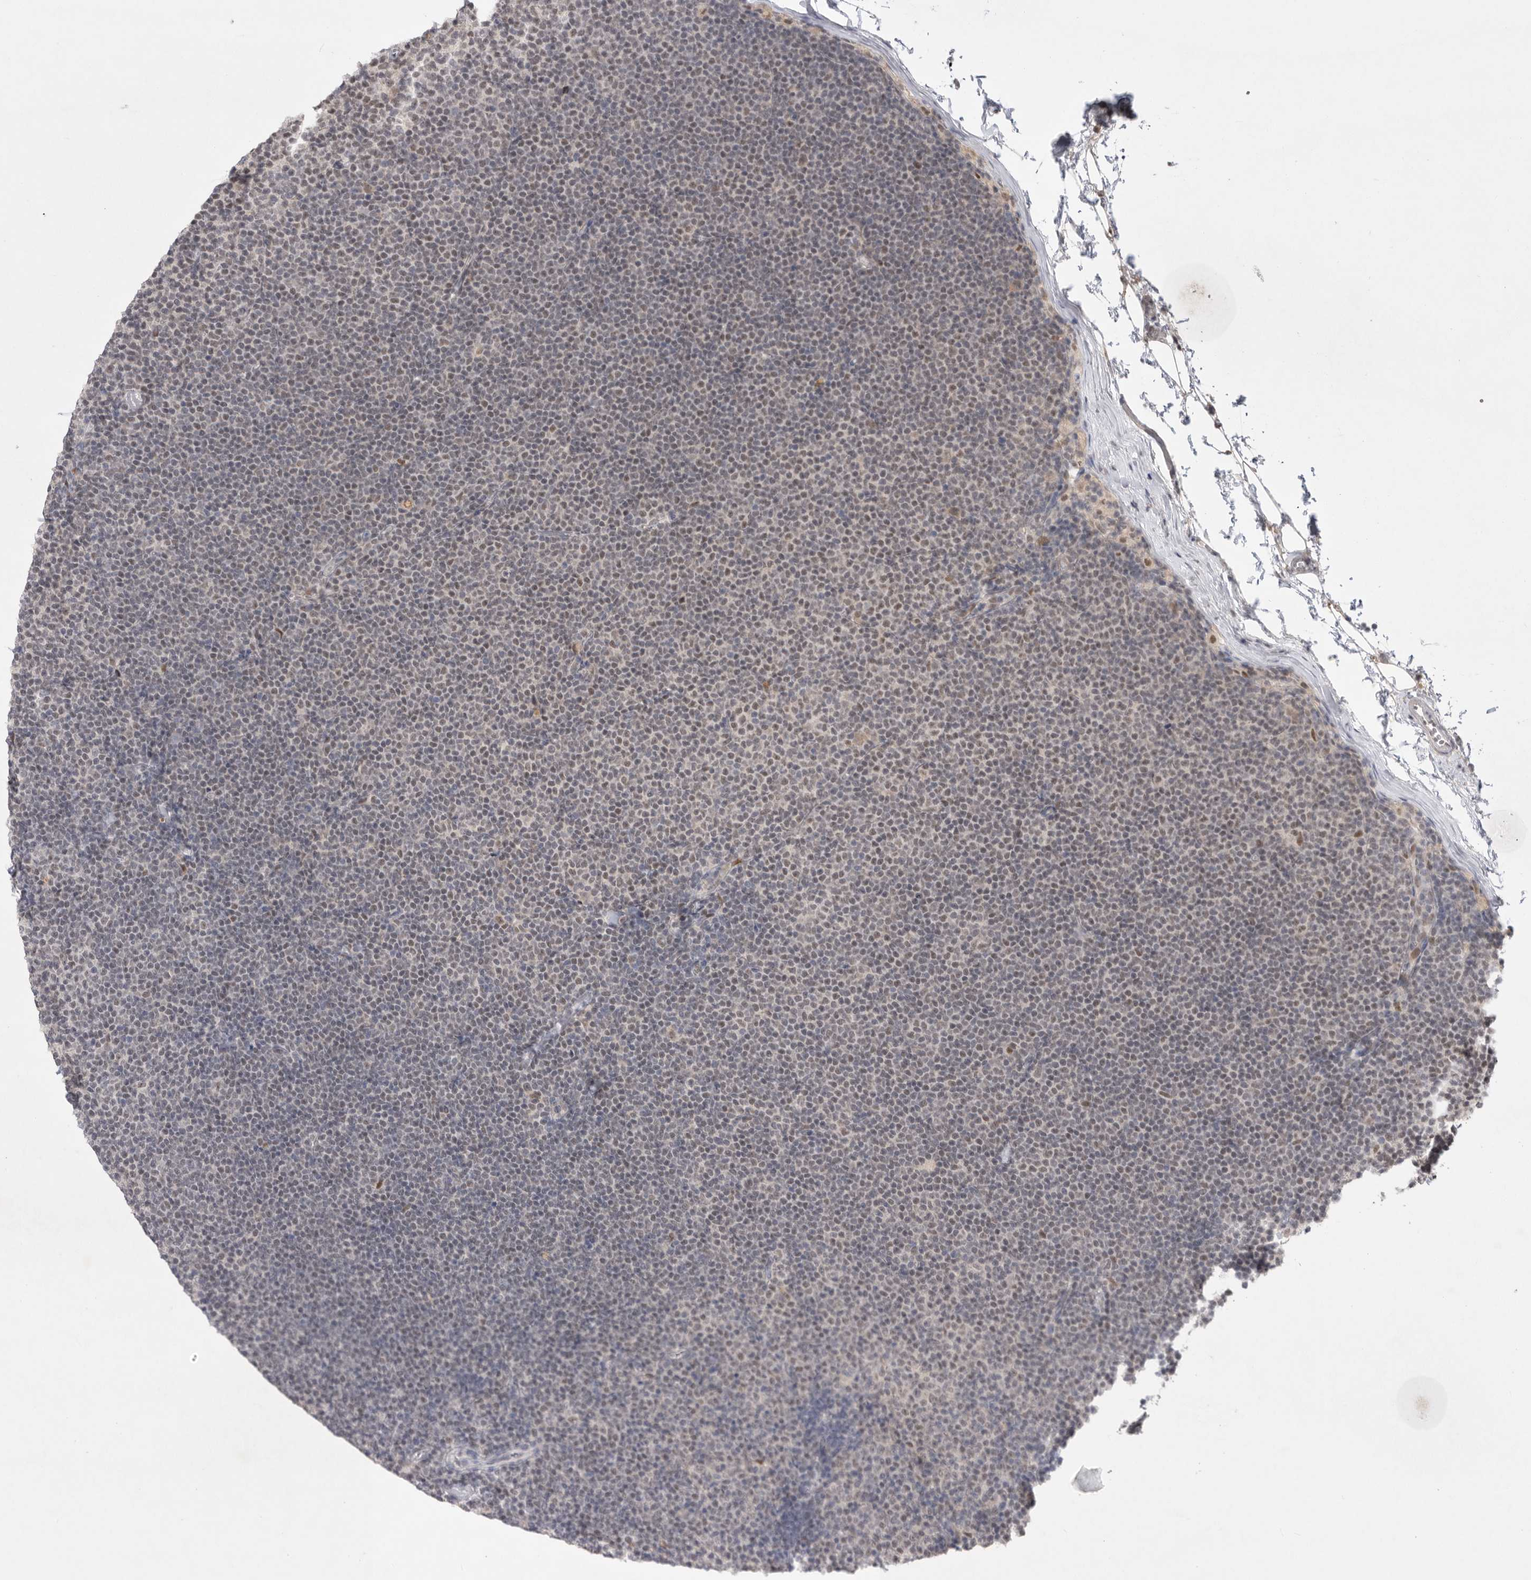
{"staining": {"intensity": "weak", "quantity": "25%-75%", "location": "nuclear"}, "tissue": "lymphoma", "cell_type": "Tumor cells", "image_type": "cancer", "snomed": [{"axis": "morphology", "description": "Malignant lymphoma, non-Hodgkin's type, Low grade"}, {"axis": "topography", "description": "Lymph node"}], "caption": "Lymphoma stained with a brown dye exhibits weak nuclear positive staining in approximately 25%-75% of tumor cells.", "gene": "HUS1", "patient": {"sex": "female", "age": 53}}